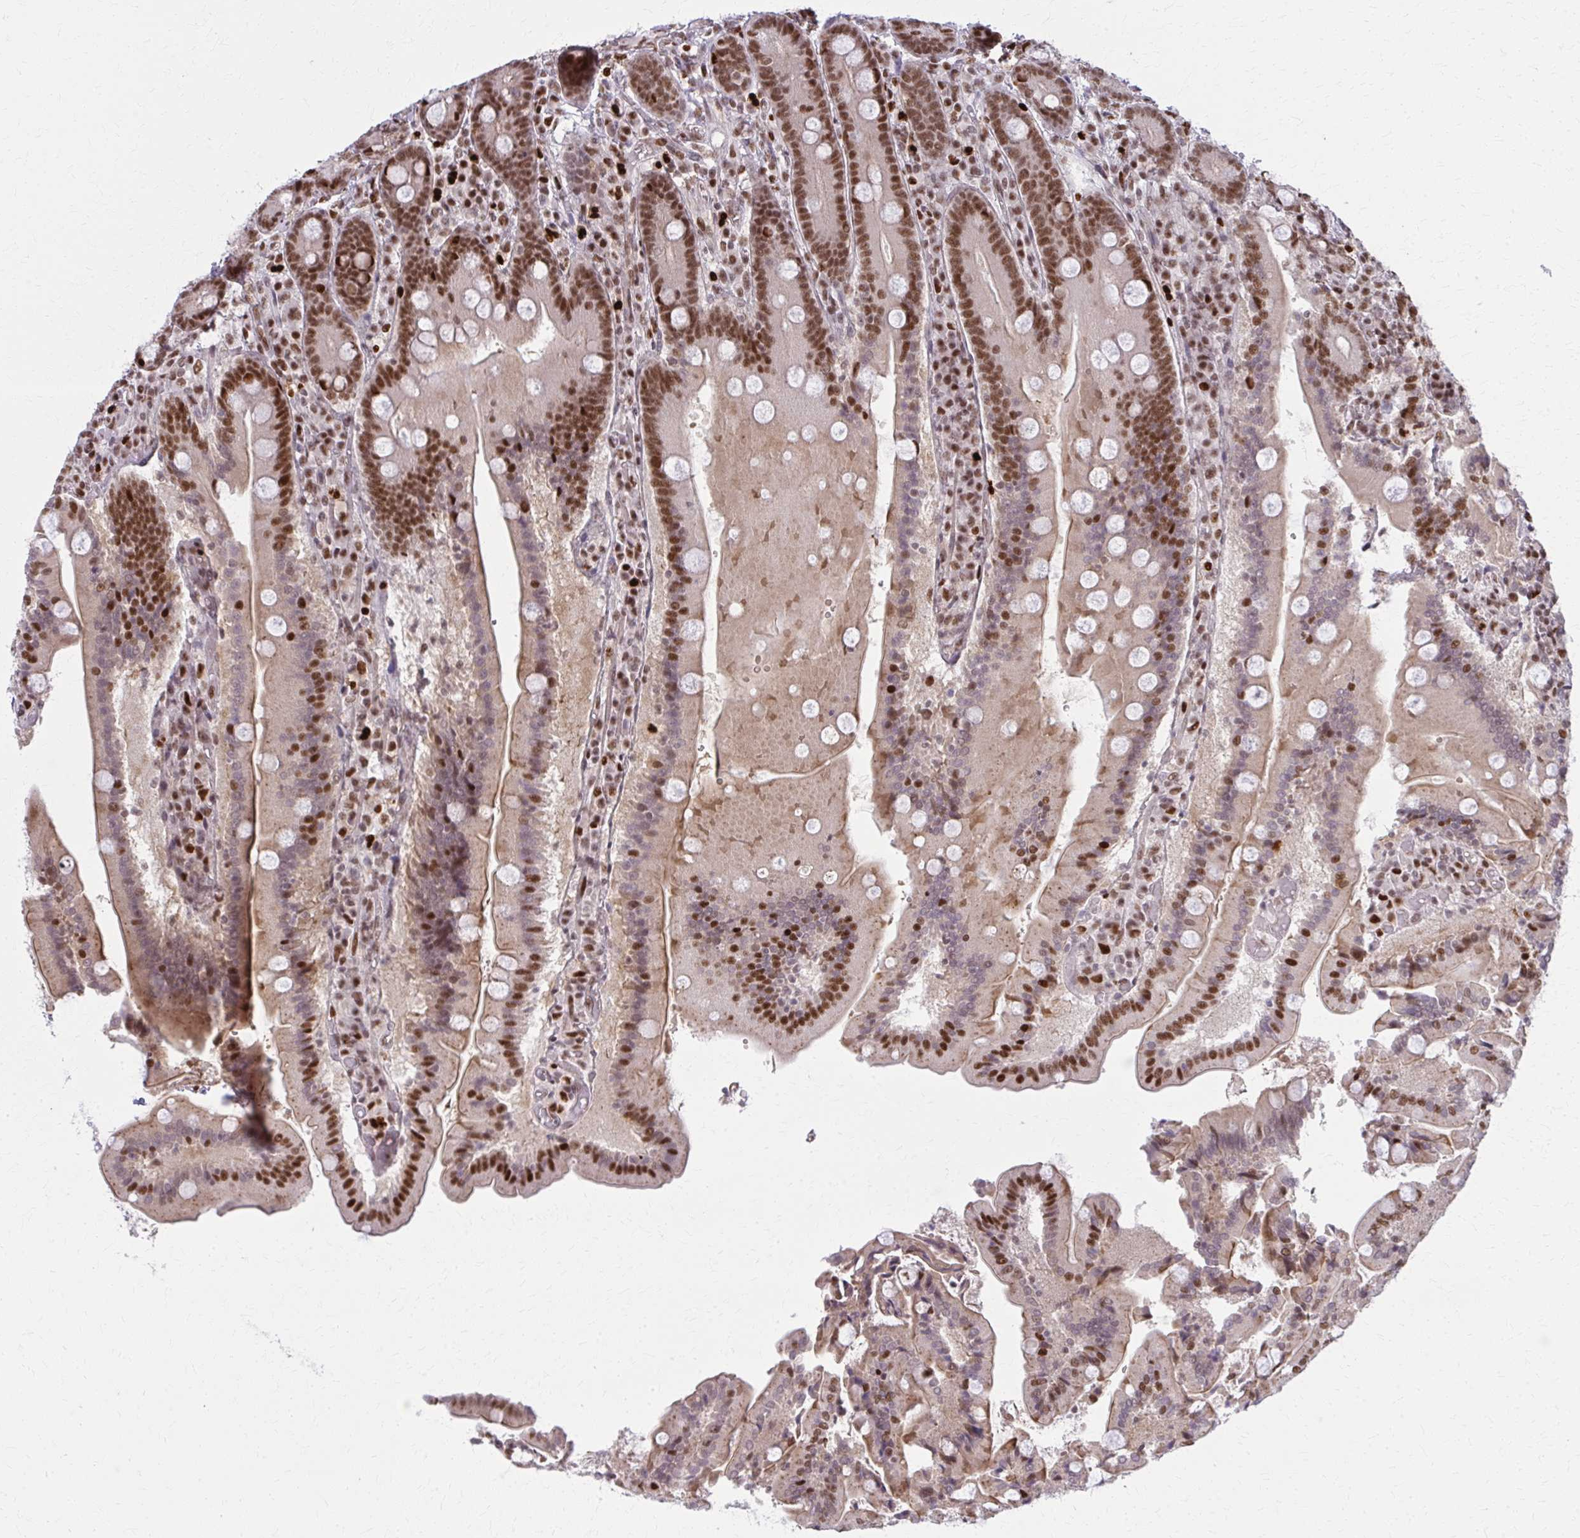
{"staining": {"intensity": "strong", "quantity": ">75%", "location": "nuclear"}, "tissue": "duodenum", "cell_type": "Glandular cells", "image_type": "normal", "snomed": [{"axis": "morphology", "description": "Normal tissue, NOS"}, {"axis": "topography", "description": "Duodenum"}], "caption": "A brown stain highlights strong nuclear expression of a protein in glandular cells of normal human duodenum.", "gene": "ZNF559", "patient": {"sex": "female", "age": 62}}